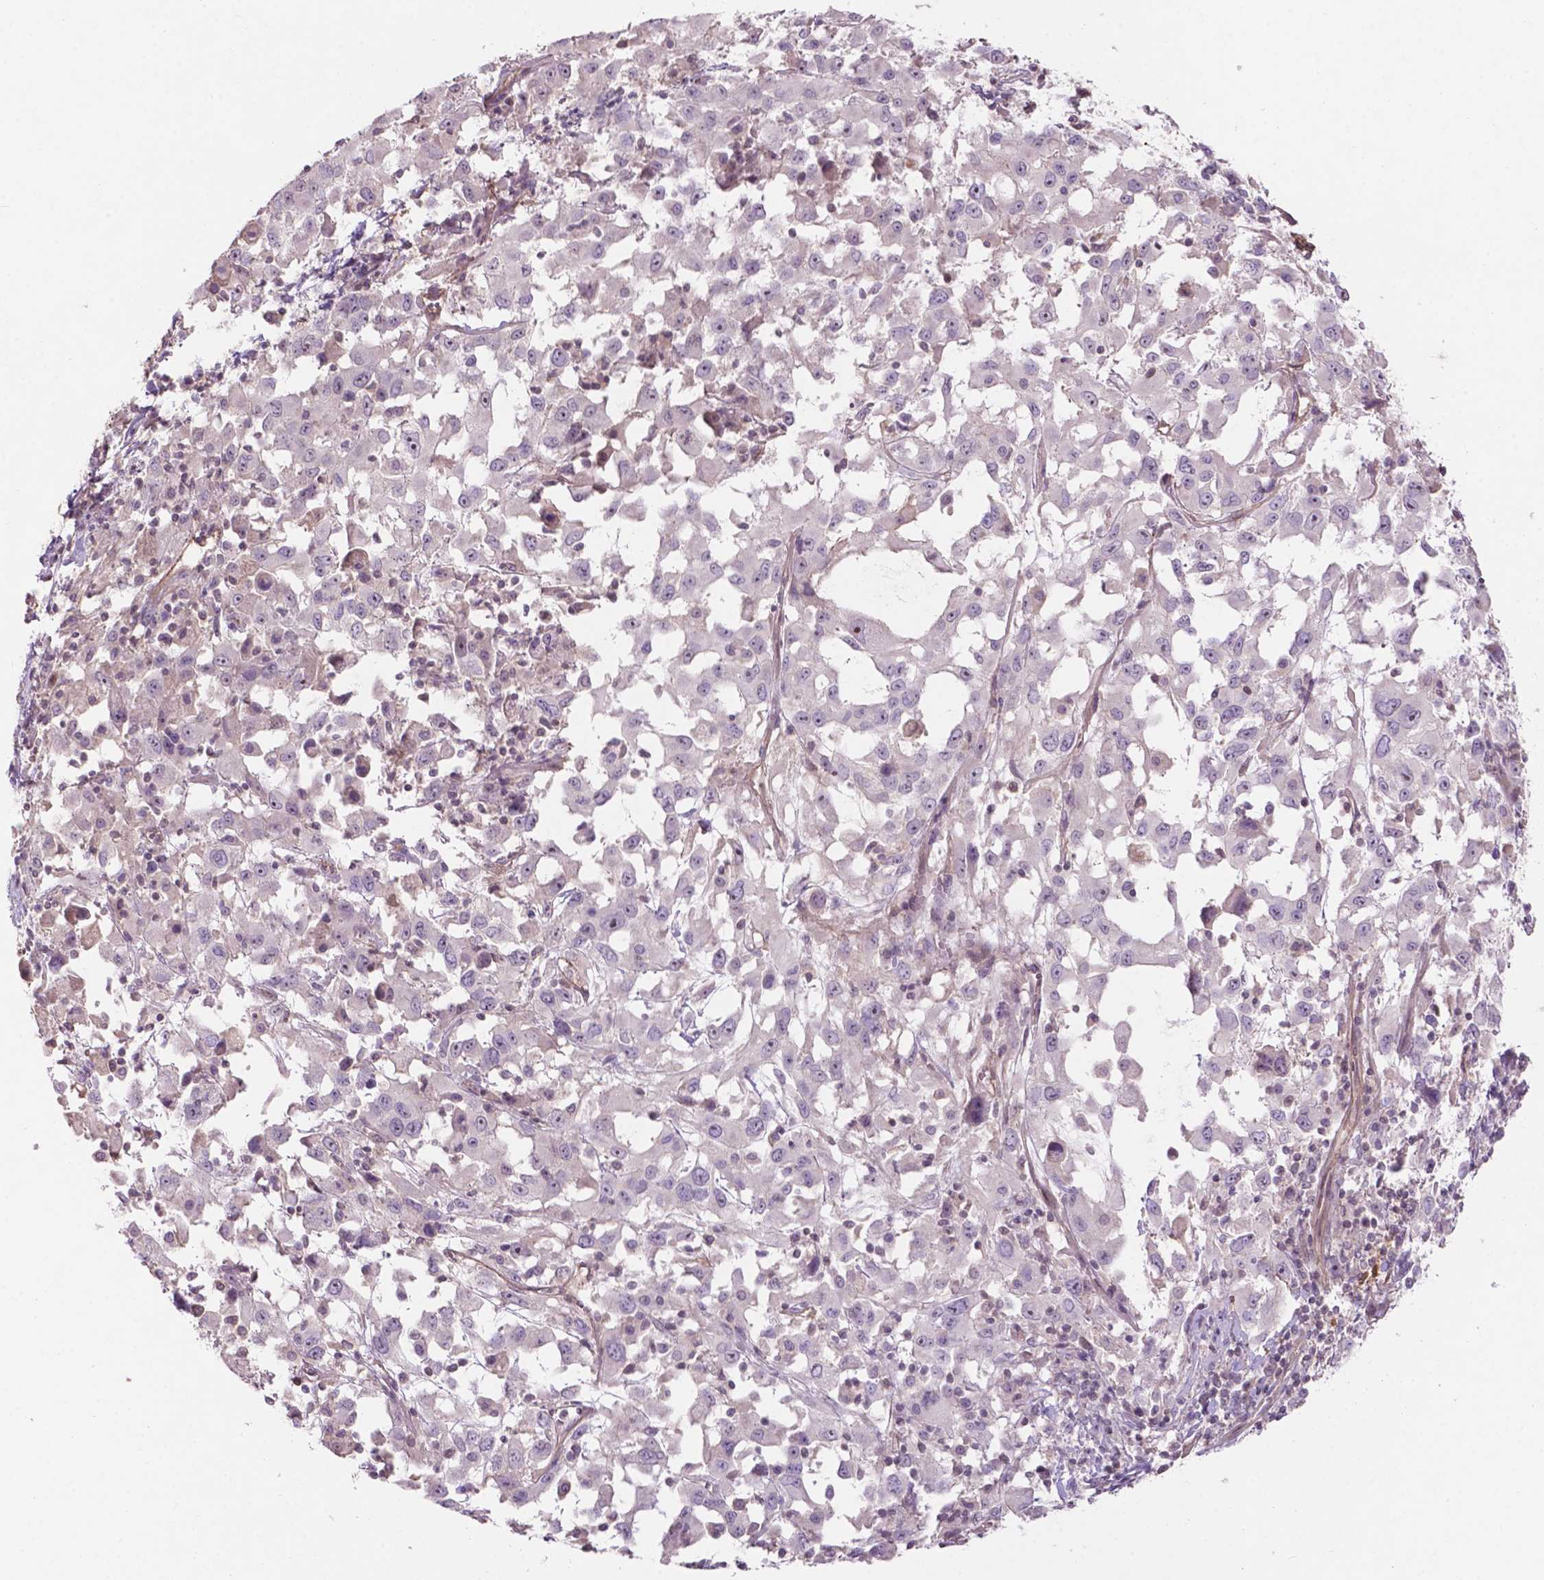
{"staining": {"intensity": "negative", "quantity": "none", "location": "none"}, "tissue": "melanoma", "cell_type": "Tumor cells", "image_type": "cancer", "snomed": [{"axis": "morphology", "description": "Malignant melanoma, Metastatic site"}, {"axis": "topography", "description": "Soft tissue"}], "caption": "This is an immunohistochemistry image of melanoma. There is no expression in tumor cells.", "gene": "ARL5C", "patient": {"sex": "male", "age": 50}}